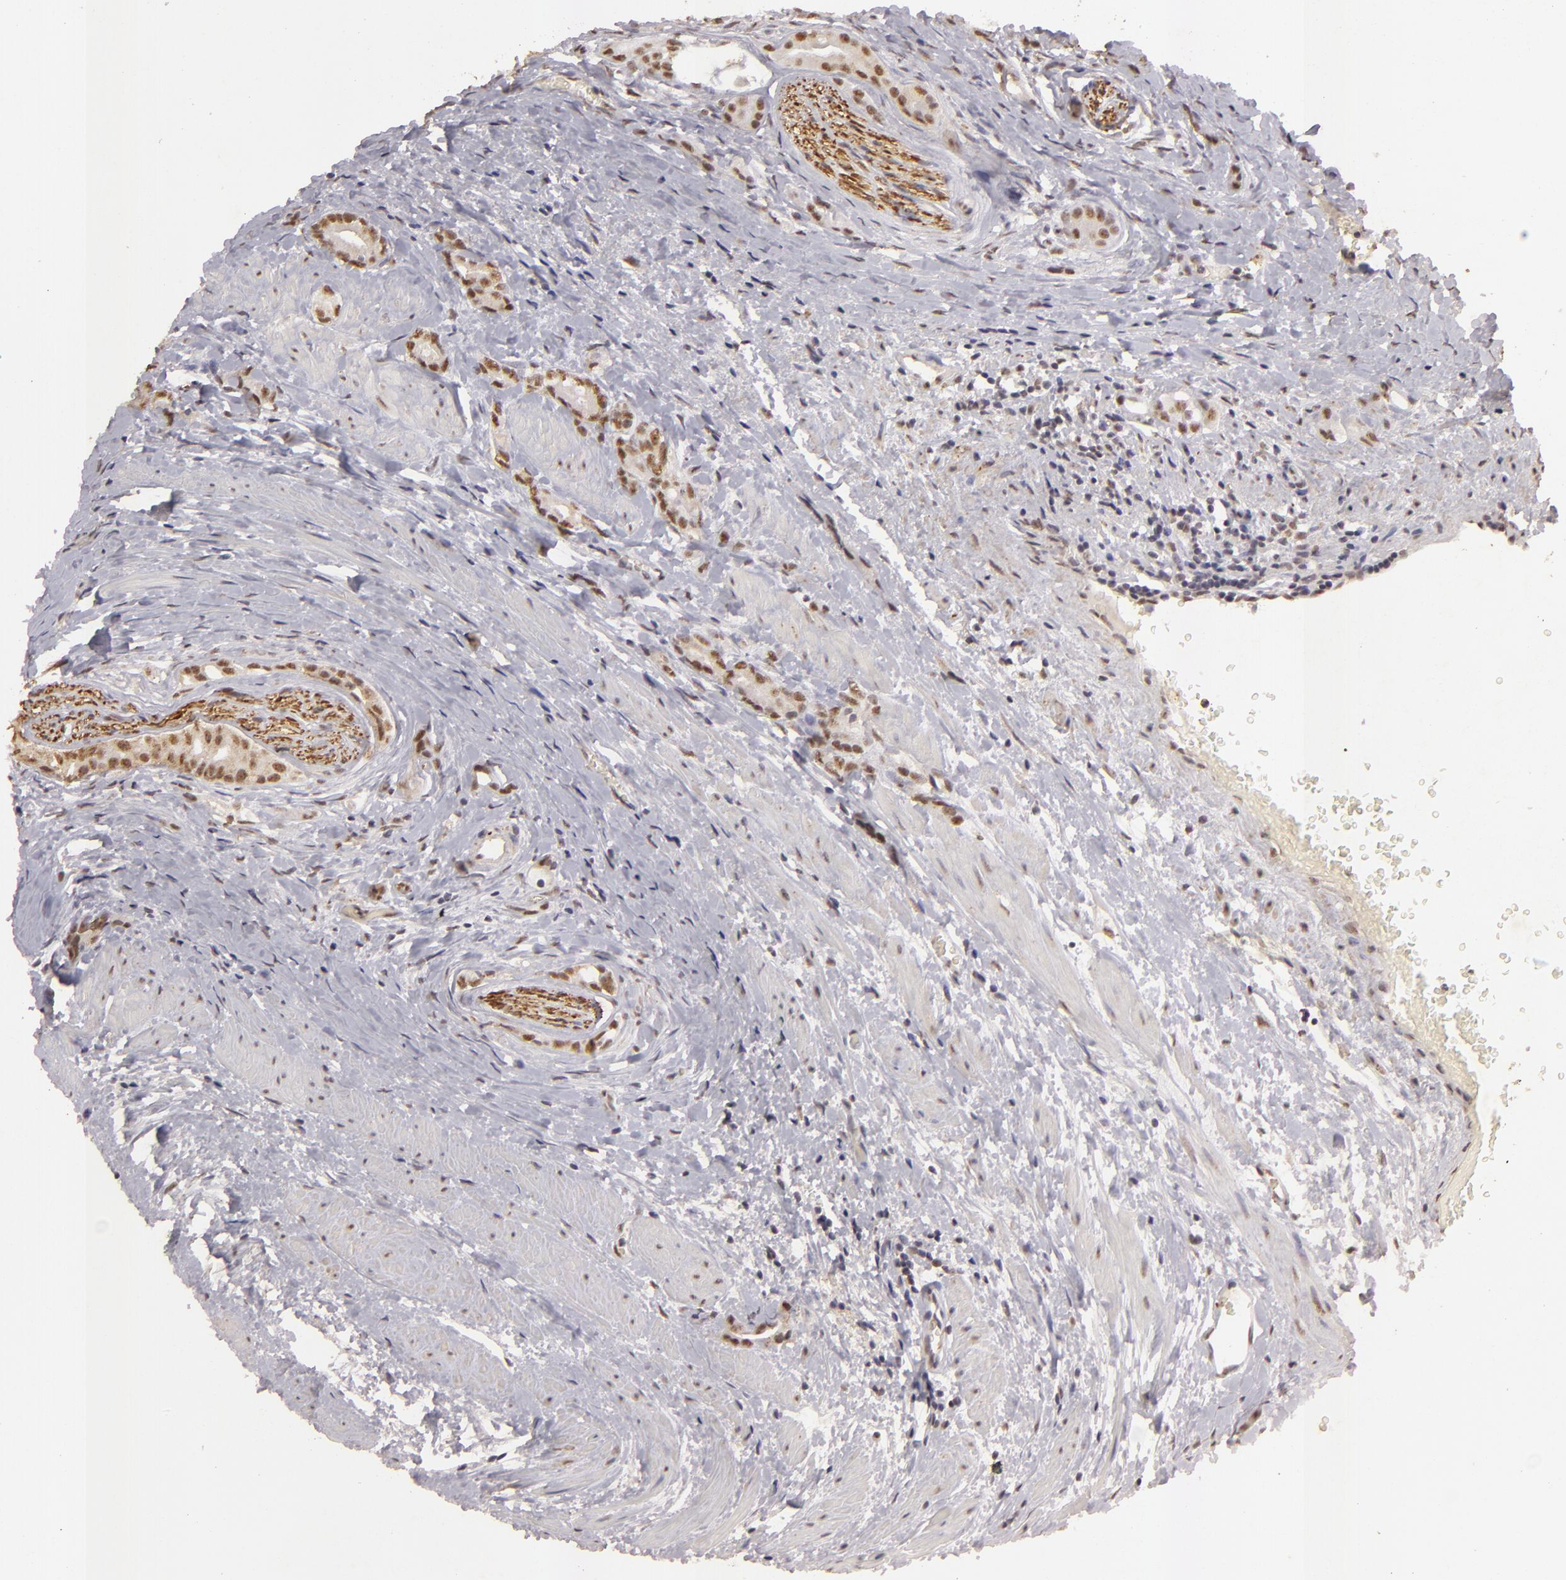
{"staining": {"intensity": "weak", "quantity": "25%-75%", "location": "nuclear"}, "tissue": "prostate cancer", "cell_type": "Tumor cells", "image_type": "cancer", "snomed": [{"axis": "morphology", "description": "Adenocarcinoma, Medium grade"}, {"axis": "topography", "description": "Prostate"}], "caption": "Immunohistochemical staining of prostate cancer (medium-grade adenocarcinoma) demonstrates weak nuclear protein positivity in about 25%-75% of tumor cells. (DAB (3,3'-diaminobenzidine) IHC, brown staining for protein, blue staining for nuclei).", "gene": "CBX3", "patient": {"sex": "male", "age": 59}}